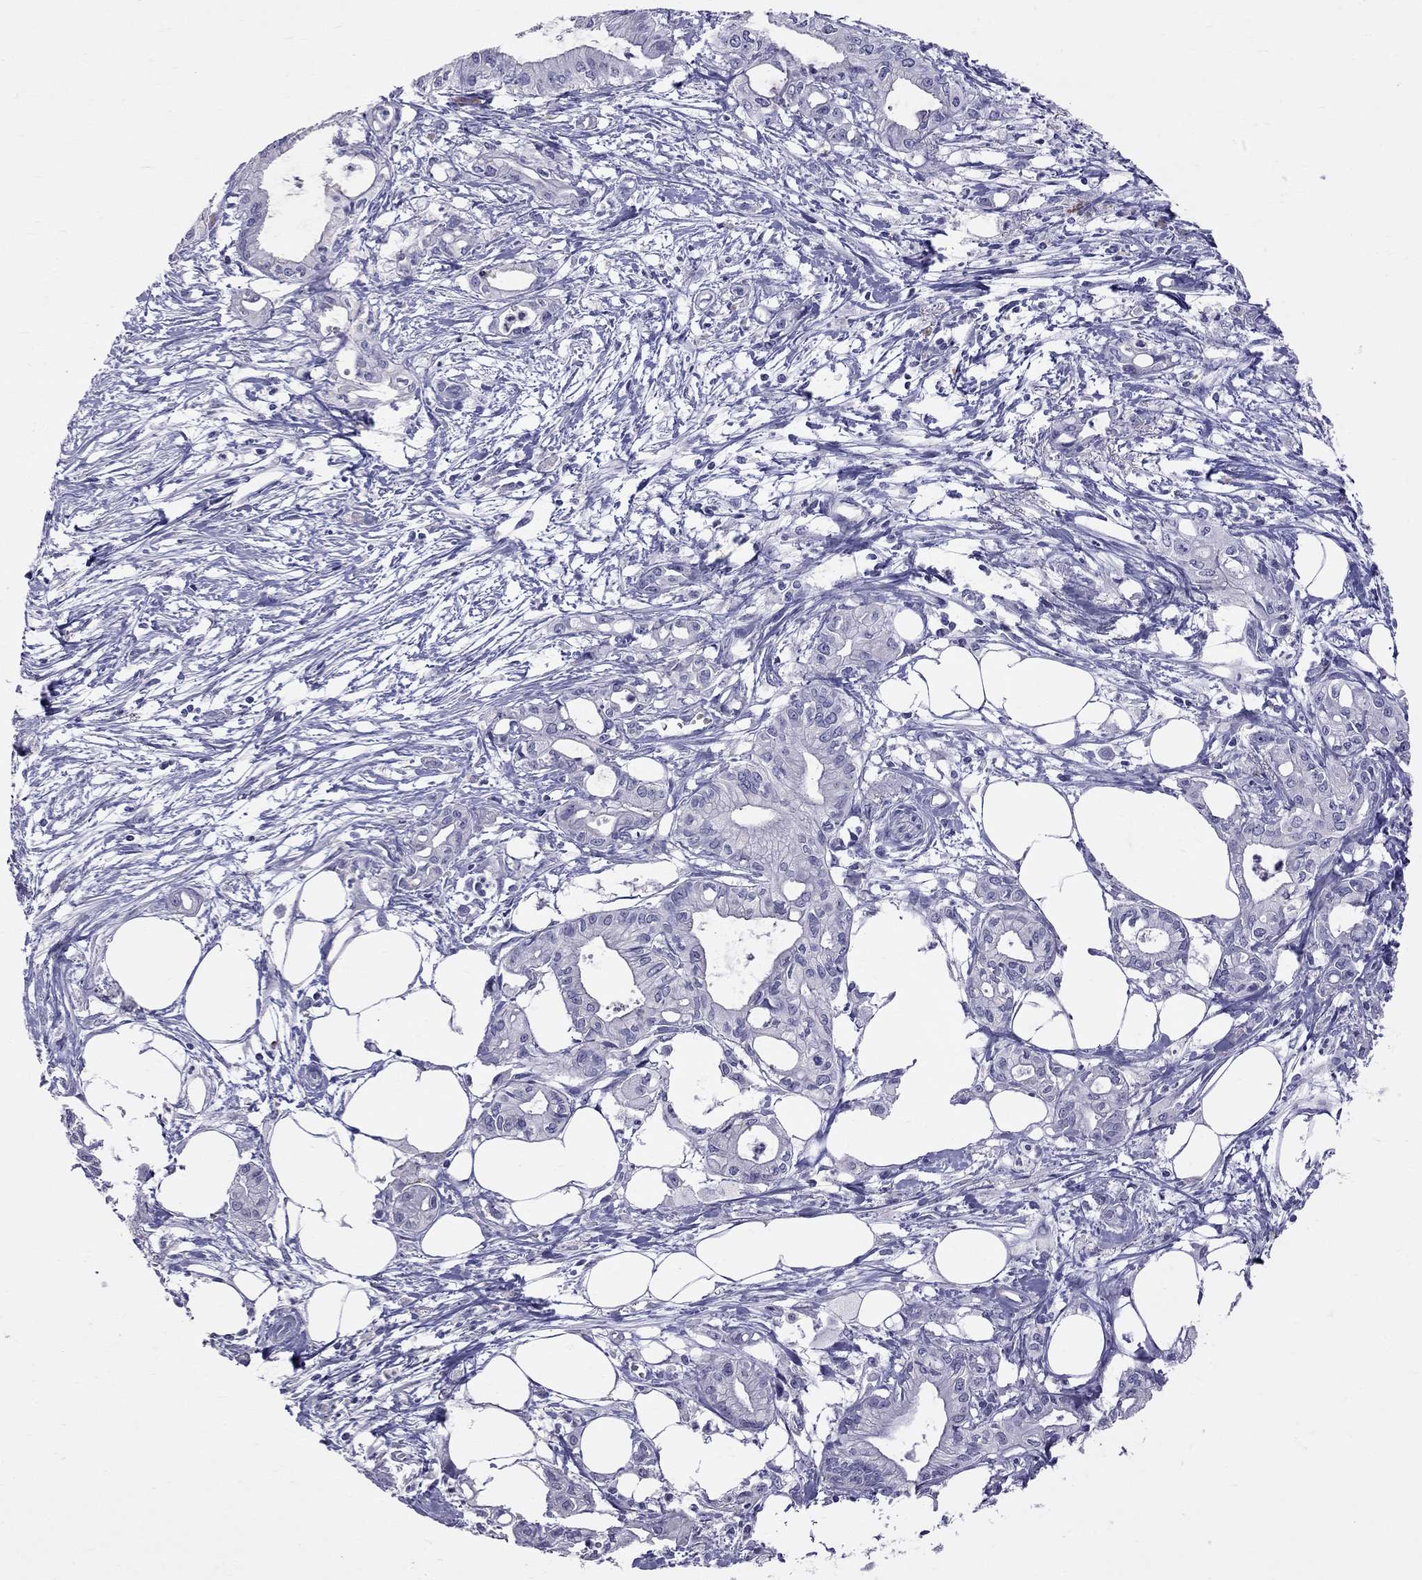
{"staining": {"intensity": "negative", "quantity": "none", "location": "none"}, "tissue": "pancreatic cancer", "cell_type": "Tumor cells", "image_type": "cancer", "snomed": [{"axis": "morphology", "description": "Adenocarcinoma, NOS"}, {"axis": "topography", "description": "Pancreas"}], "caption": "A high-resolution histopathology image shows immunohistochemistry staining of adenocarcinoma (pancreatic), which displays no significant expression in tumor cells.", "gene": "CFAP91", "patient": {"sex": "male", "age": 71}}